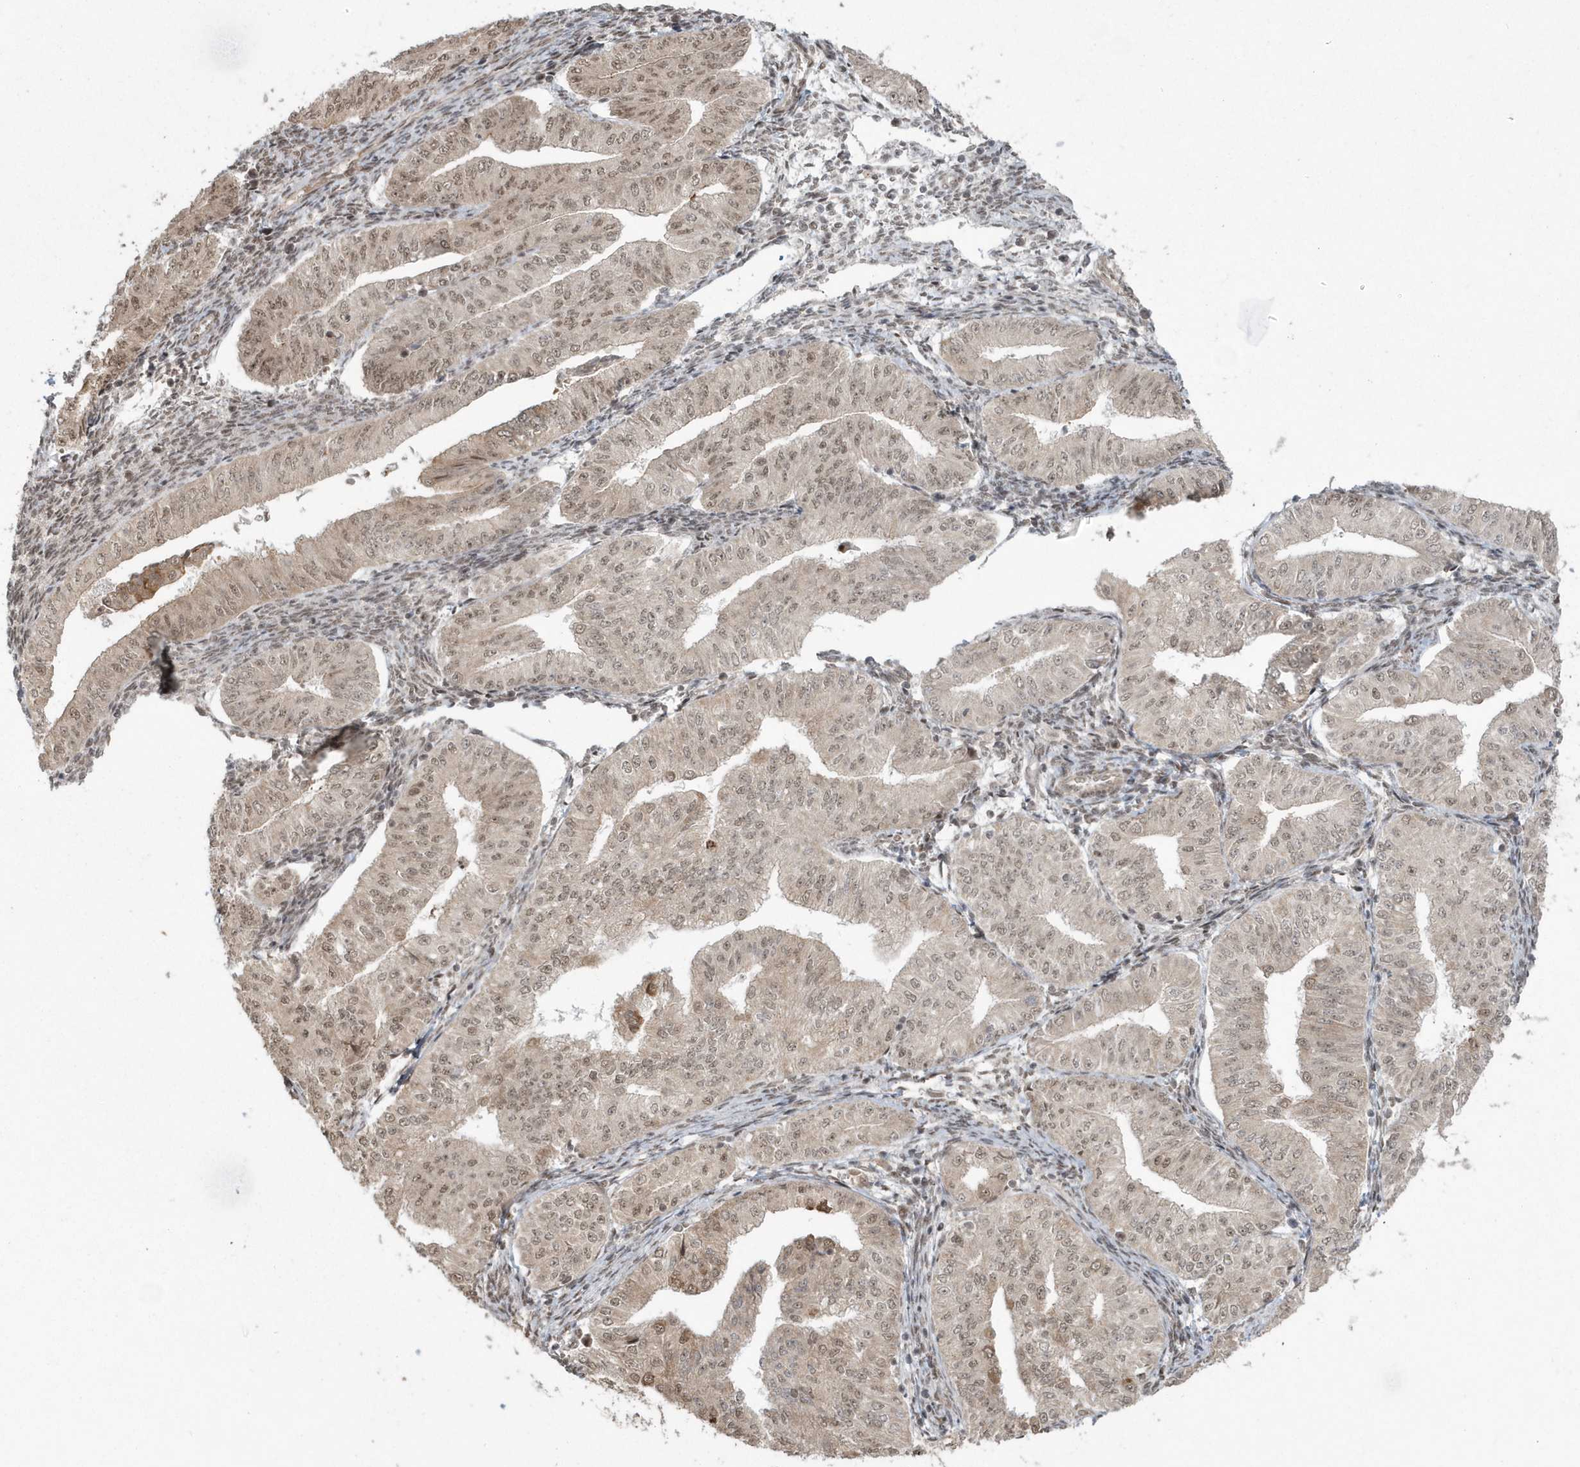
{"staining": {"intensity": "weak", "quantity": ">75%", "location": "nuclear"}, "tissue": "endometrial cancer", "cell_type": "Tumor cells", "image_type": "cancer", "snomed": [{"axis": "morphology", "description": "Normal tissue, NOS"}, {"axis": "morphology", "description": "Adenocarcinoma, NOS"}, {"axis": "topography", "description": "Endometrium"}], "caption": "Endometrial cancer (adenocarcinoma) was stained to show a protein in brown. There is low levels of weak nuclear staining in approximately >75% of tumor cells.", "gene": "EPB41L4A", "patient": {"sex": "female", "age": 53}}